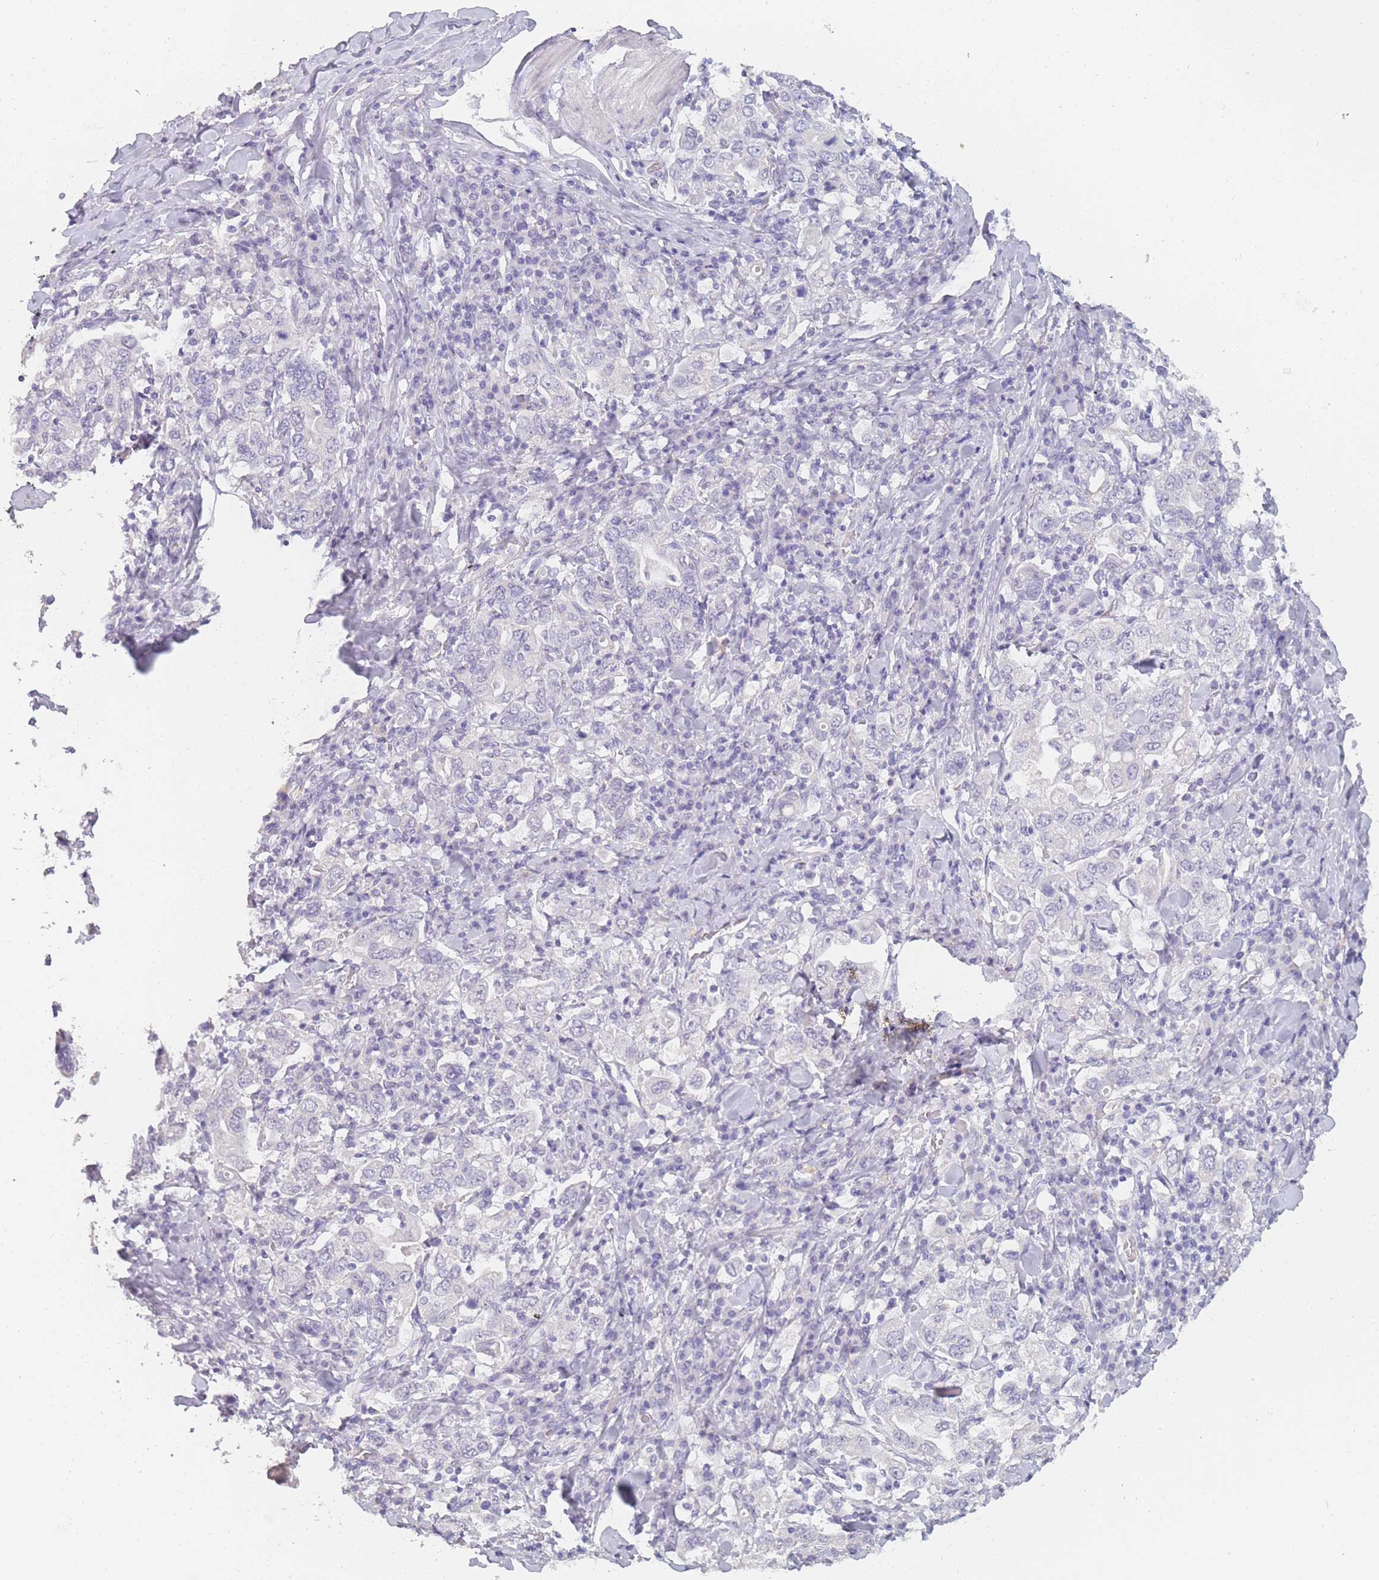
{"staining": {"intensity": "negative", "quantity": "none", "location": "none"}, "tissue": "stomach cancer", "cell_type": "Tumor cells", "image_type": "cancer", "snomed": [{"axis": "morphology", "description": "Adenocarcinoma, NOS"}, {"axis": "topography", "description": "Stomach, upper"}], "caption": "A micrograph of stomach adenocarcinoma stained for a protein demonstrates no brown staining in tumor cells.", "gene": "INS", "patient": {"sex": "male", "age": 62}}